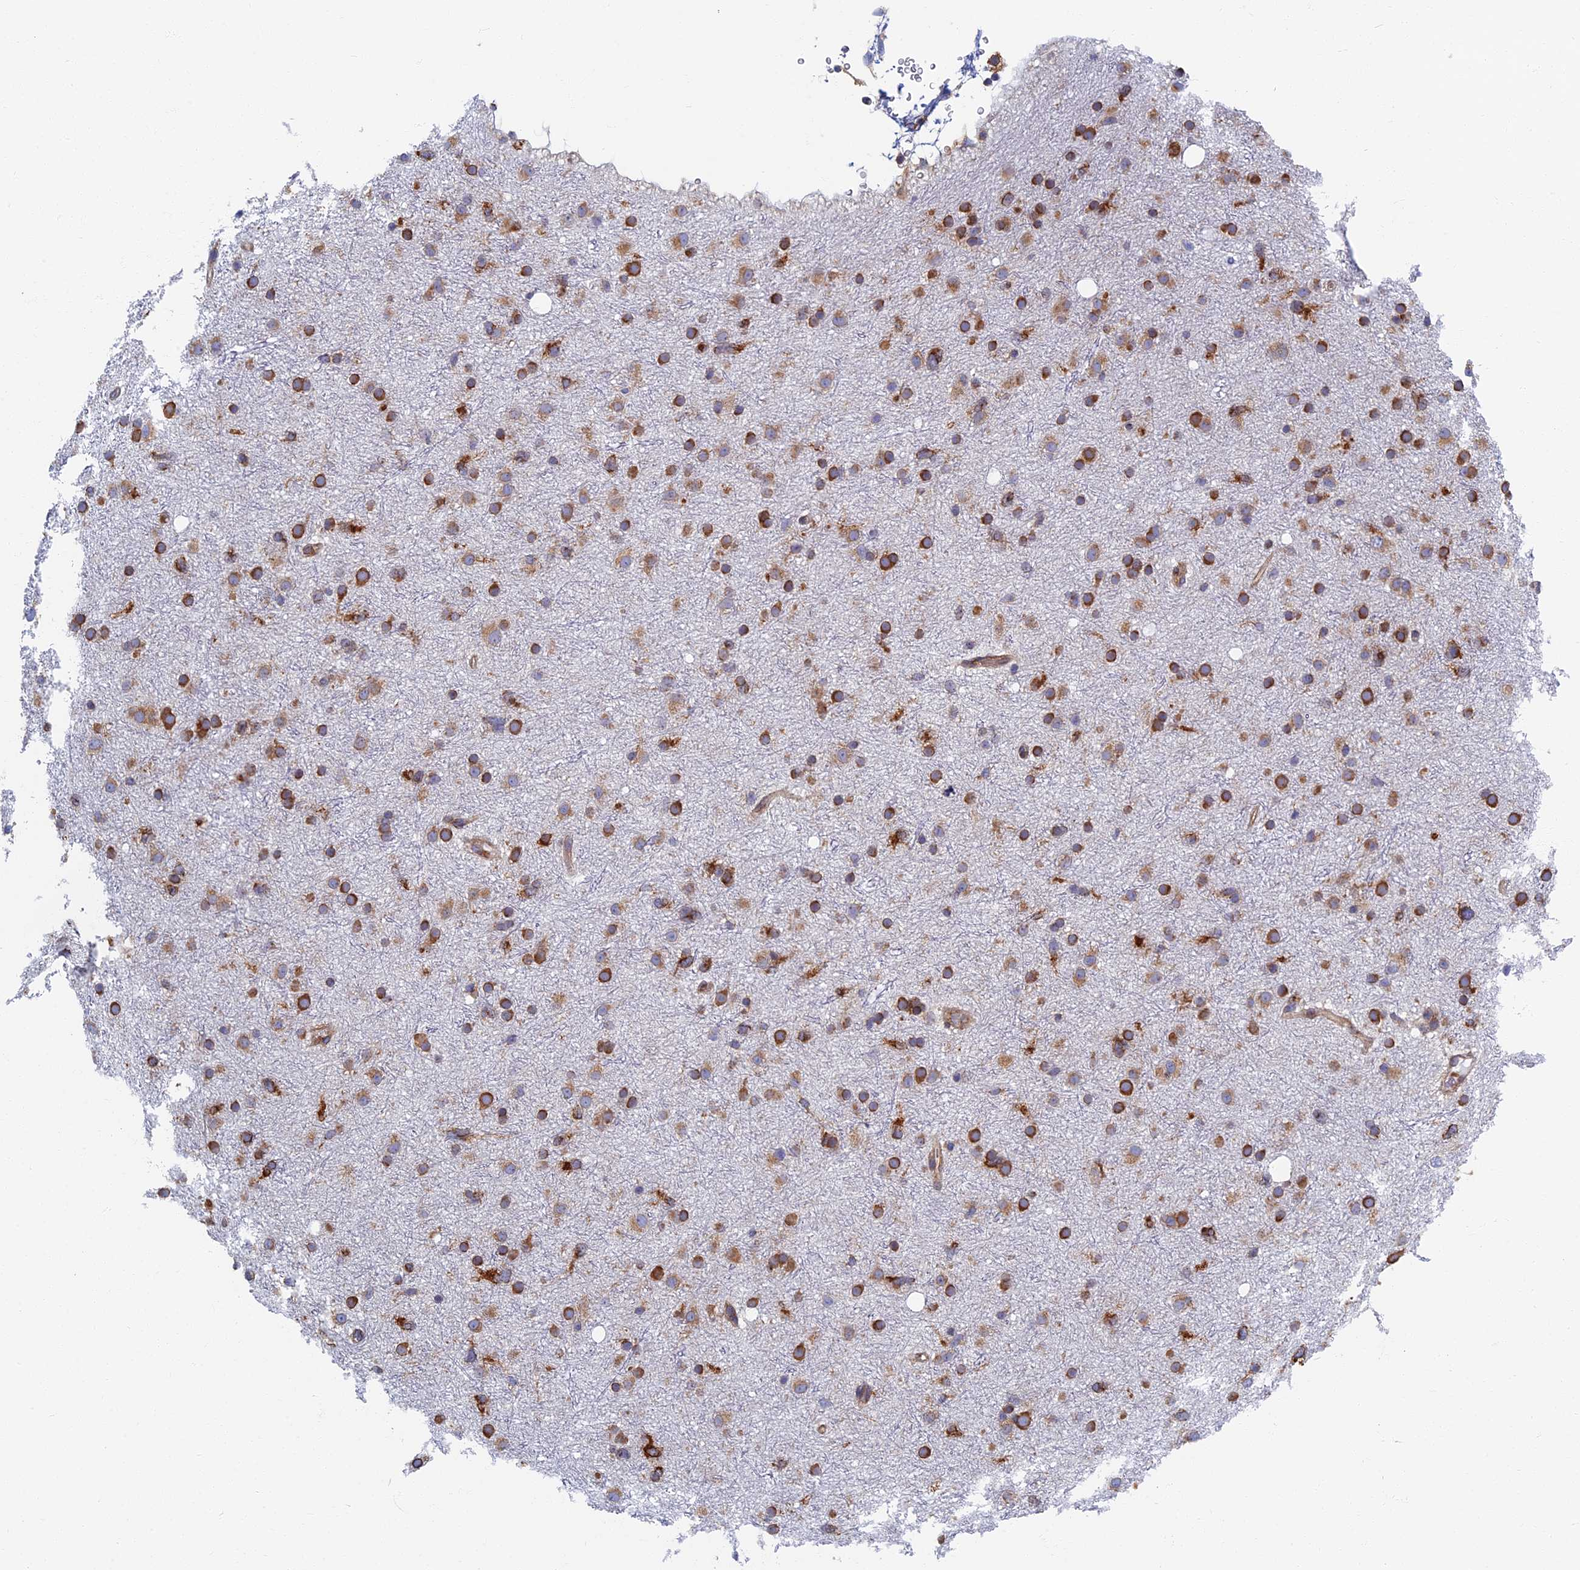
{"staining": {"intensity": "strong", "quantity": ">75%", "location": "cytoplasmic/membranous"}, "tissue": "glioma", "cell_type": "Tumor cells", "image_type": "cancer", "snomed": [{"axis": "morphology", "description": "Glioma, malignant, Low grade"}, {"axis": "topography", "description": "Cerebral cortex"}], "caption": "The image reveals immunohistochemical staining of malignant glioma (low-grade). There is strong cytoplasmic/membranous expression is present in approximately >75% of tumor cells. (DAB IHC, brown staining for protein, blue staining for nuclei).", "gene": "YBX1", "patient": {"sex": "female", "age": 39}}